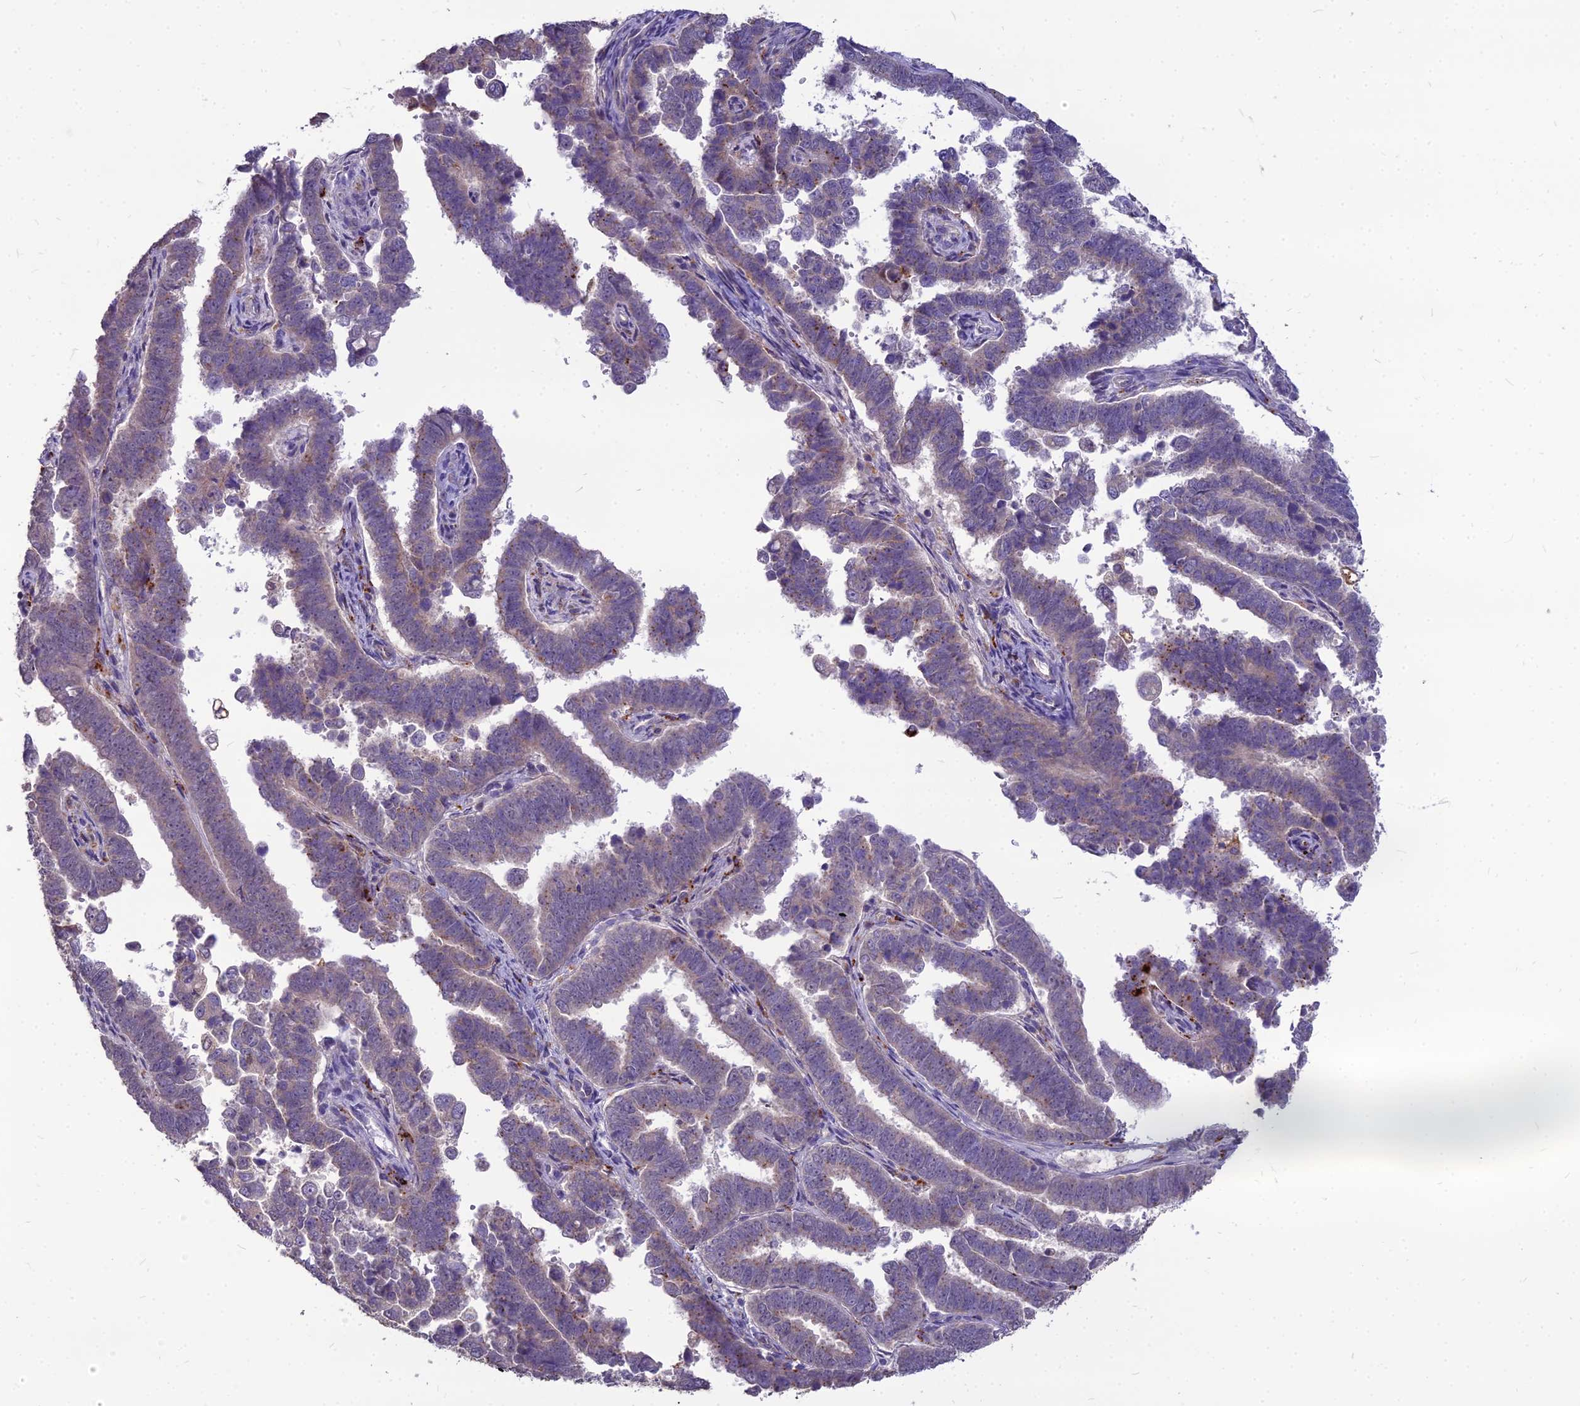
{"staining": {"intensity": "weak", "quantity": "<25%", "location": "cytoplasmic/membranous"}, "tissue": "endometrial cancer", "cell_type": "Tumor cells", "image_type": "cancer", "snomed": [{"axis": "morphology", "description": "Adenocarcinoma, NOS"}, {"axis": "topography", "description": "Endometrium"}], "caption": "IHC micrograph of neoplastic tissue: endometrial cancer (adenocarcinoma) stained with DAB reveals no significant protein staining in tumor cells. (Brightfield microscopy of DAB IHC at high magnification).", "gene": "PCED1B", "patient": {"sex": "female", "age": 75}}